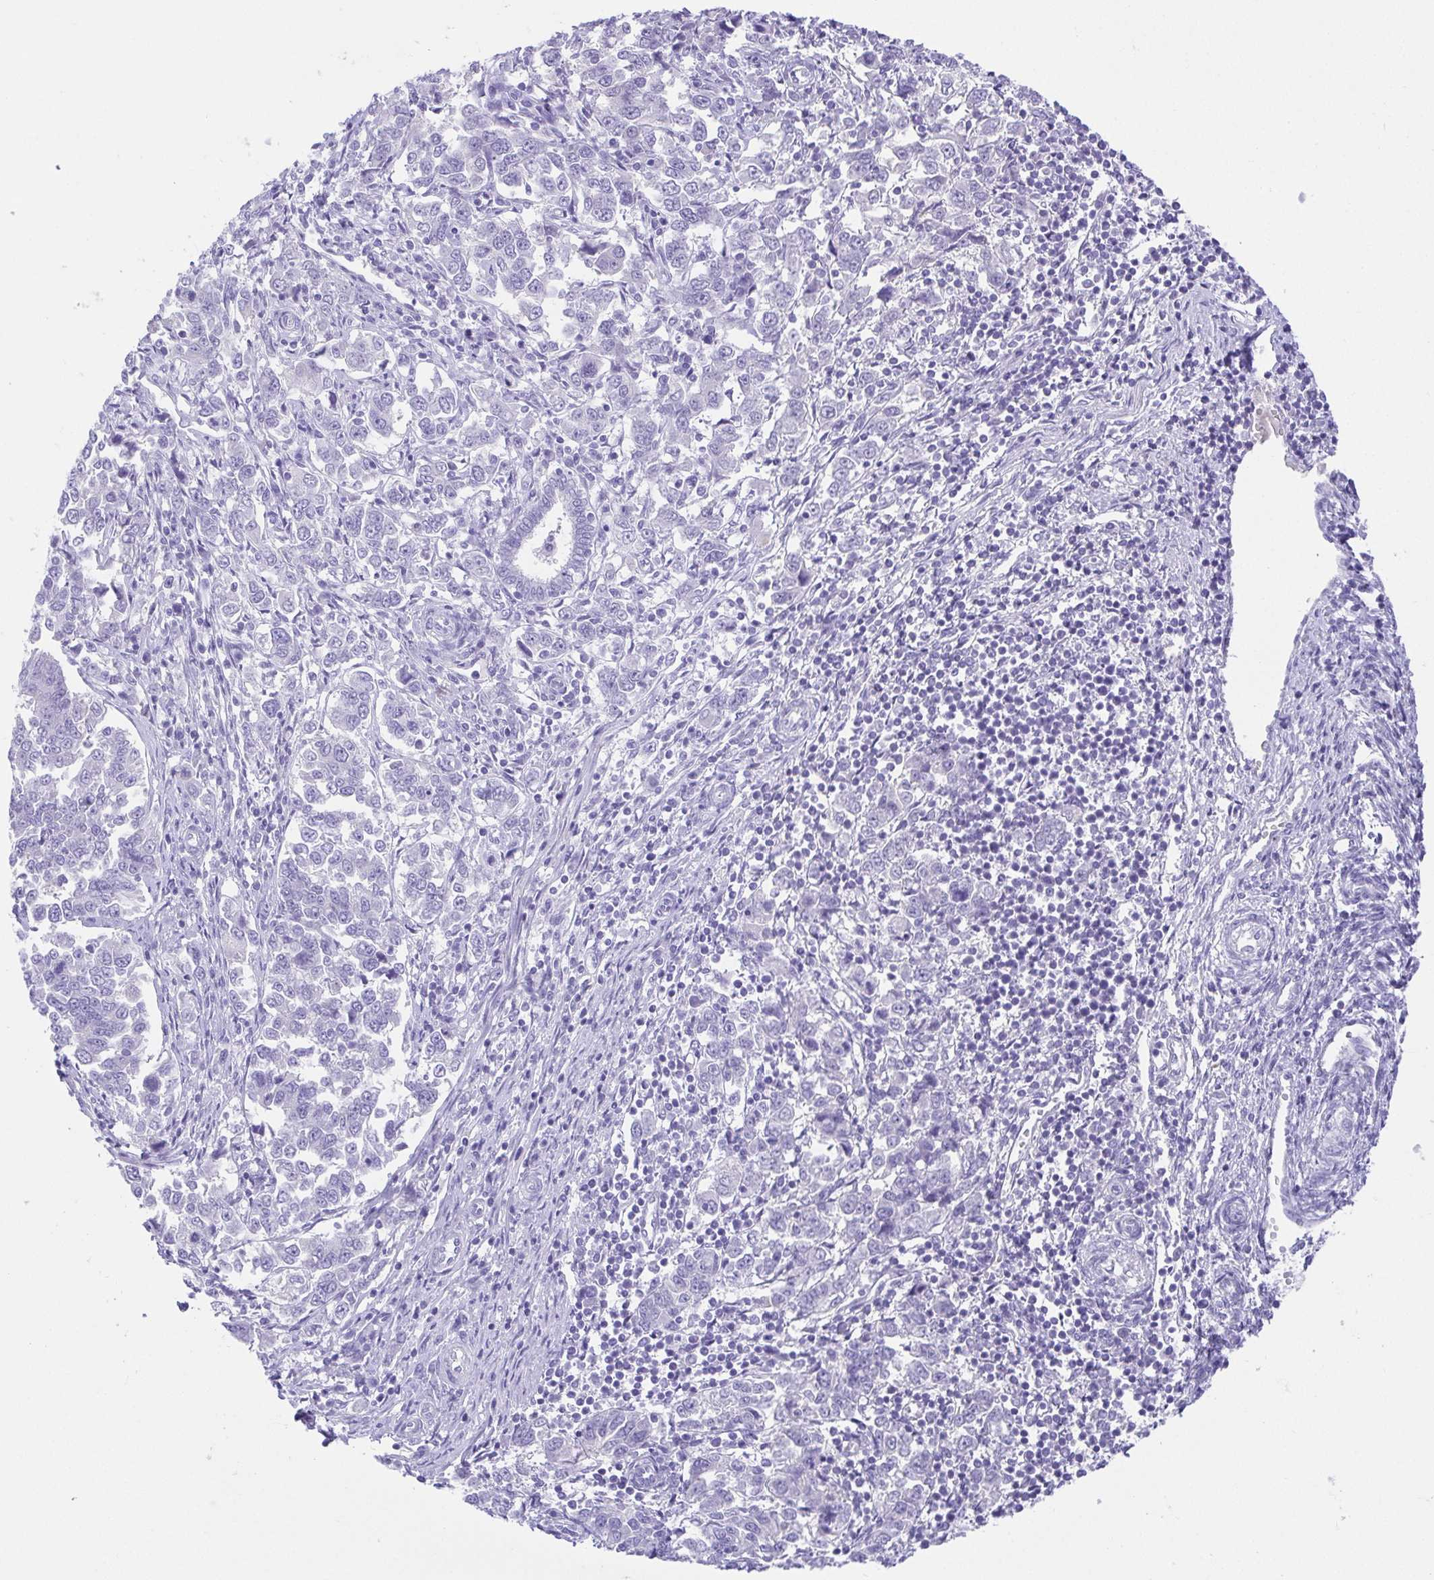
{"staining": {"intensity": "negative", "quantity": "none", "location": "none"}, "tissue": "endometrial cancer", "cell_type": "Tumor cells", "image_type": "cancer", "snomed": [{"axis": "morphology", "description": "Adenocarcinoma, NOS"}, {"axis": "topography", "description": "Endometrium"}], "caption": "DAB (3,3'-diaminobenzidine) immunohistochemical staining of endometrial cancer shows no significant positivity in tumor cells.", "gene": "SPATA4", "patient": {"sex": "female", "age": 43}}